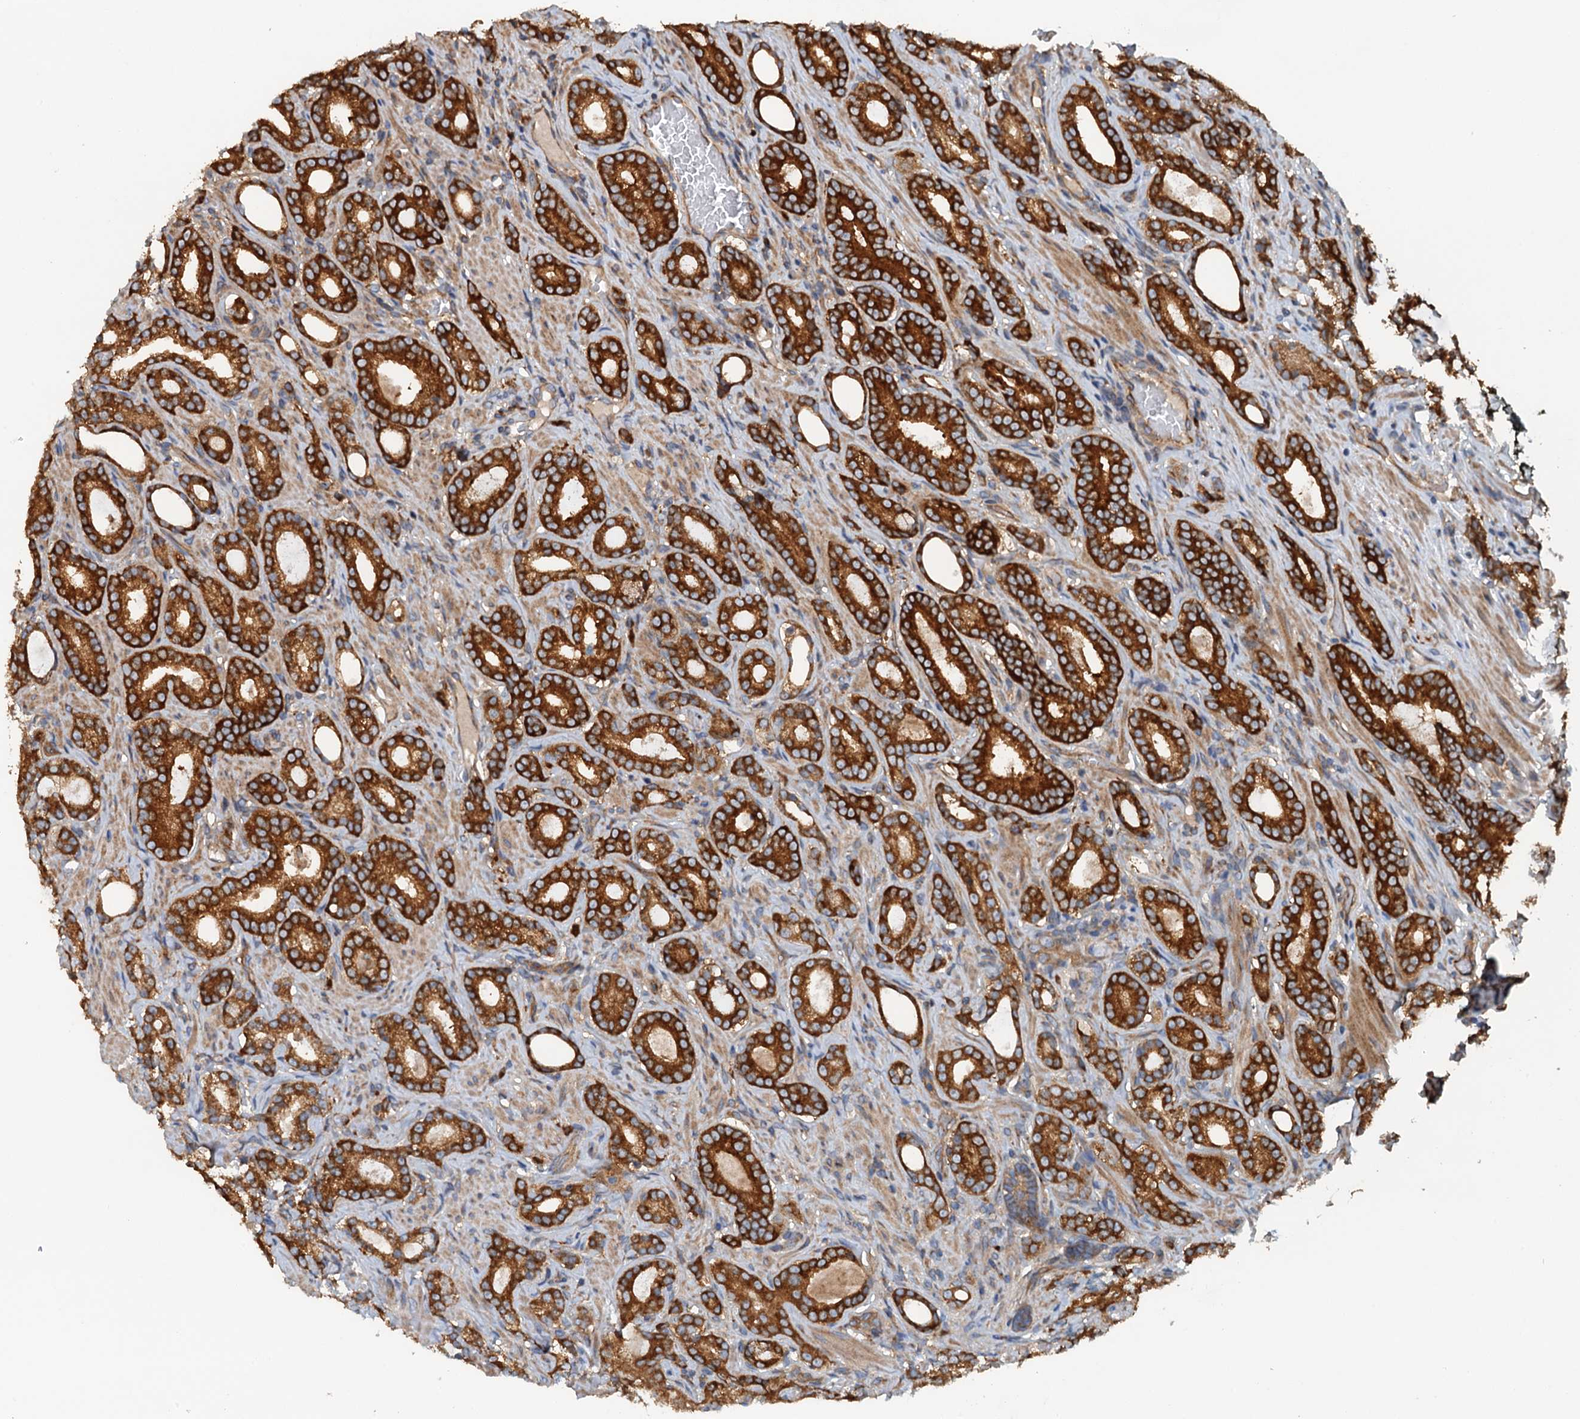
{"staining": {"intensity": "strong", "quantity": ">75%", "location": "cytoplasmic/membranous"}, "tissue": "prostate cancer", "cell_type": "Tumor cells", "image_type": "cancer", "snomed": [{"axis": "morphology", "description": "Adenocarcinoma, Low grade"}, {"axis": "topography", "description": "Prostate"}], "caption": "Immunohistochemical staining of prostate cancer (adenocarcinoma (low-grade)) demonstrates high levels of strong cytoplasmic/membranous expression in approximately >75% of tumor cells.", "gene": "COG3", "patient": {"sex": "male", "age": 71}}